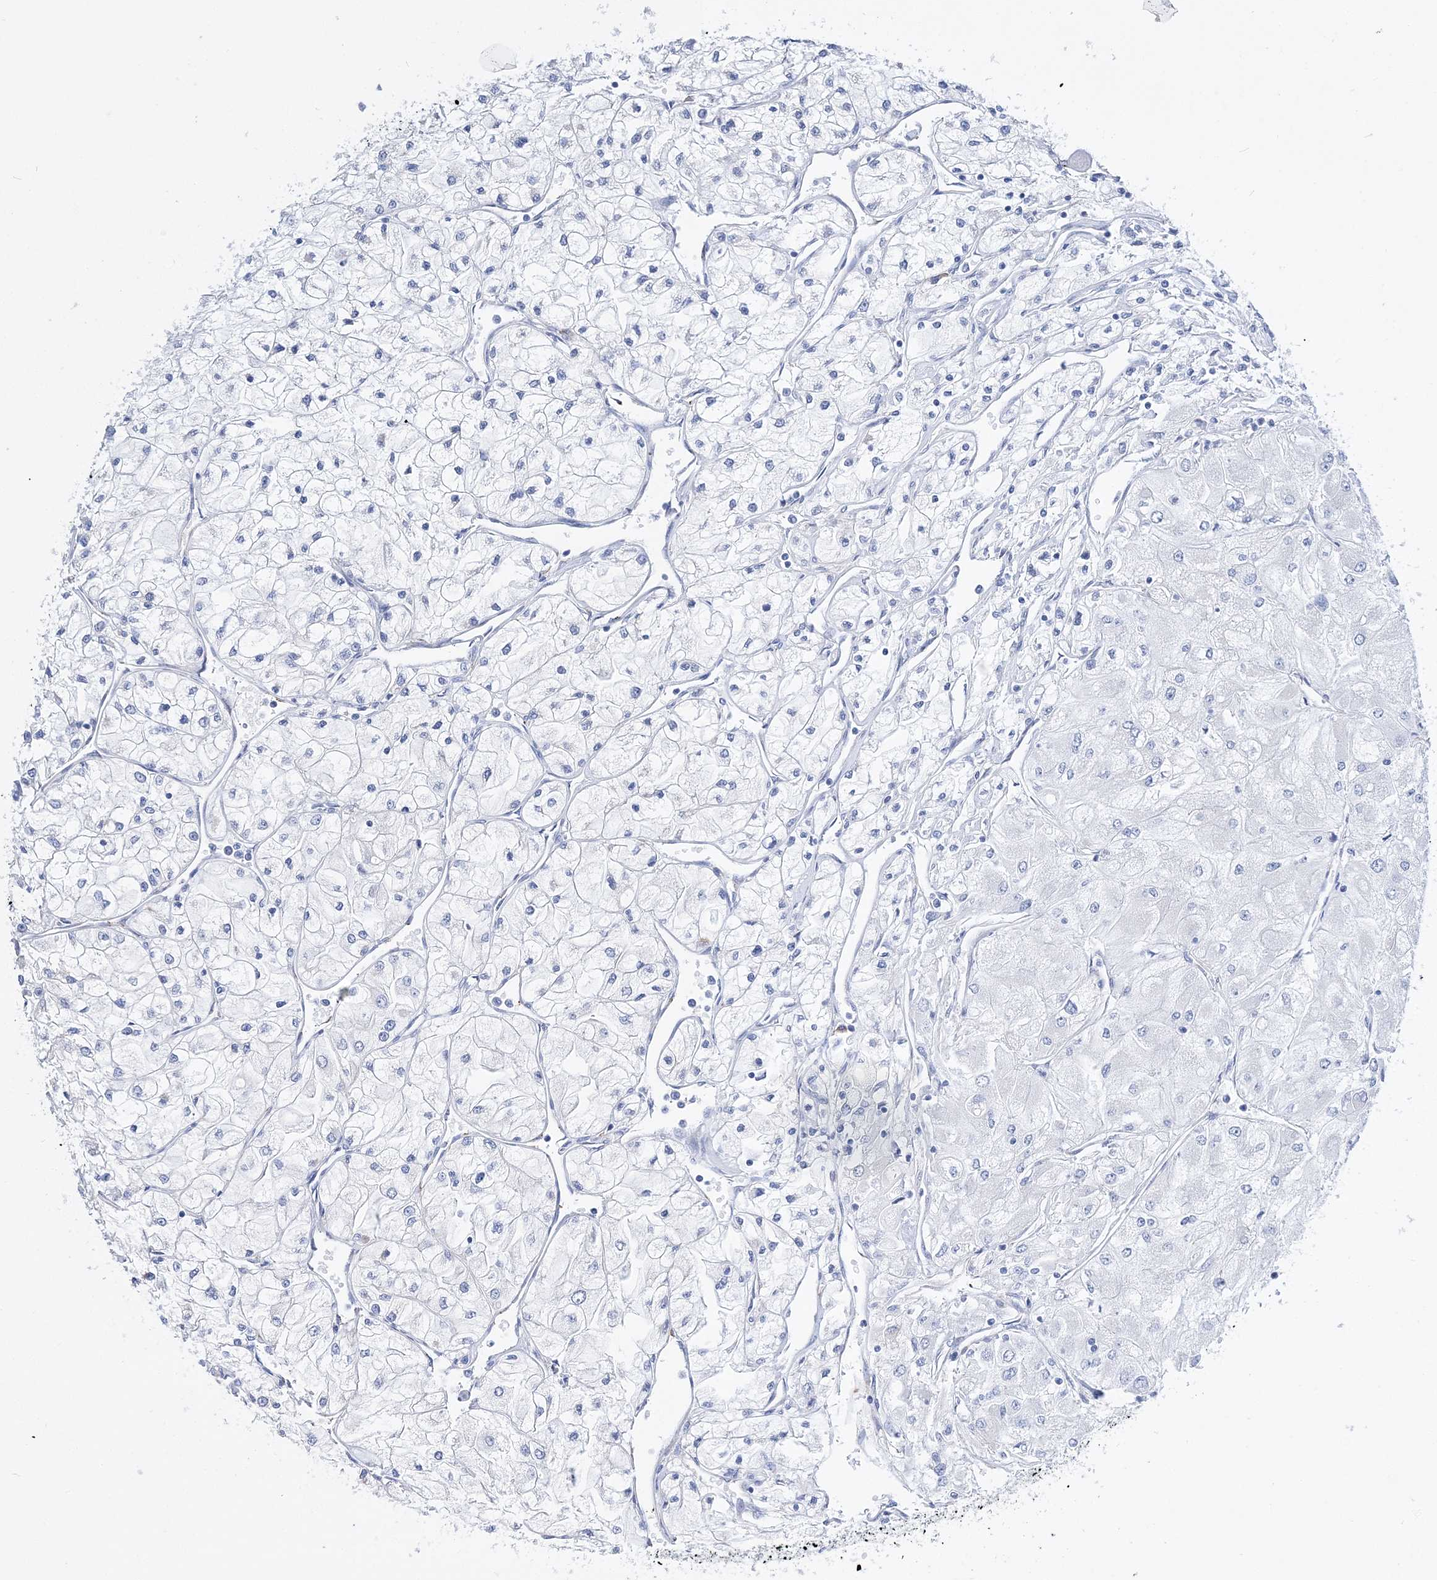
{"staining": {"intensity": "negative", "quantity": "none", "location": "none"}, "tissue": "renal cancer", "cell_type": "Tumor cells", "image_type": "cancer", "snomed": [{"axis": "morphology", "description": "Adenocarcinoma, NOS"}, {"axis": "topography", "description": "Kidney"}], "caption": "This is a photomicrograph of immunohistochemistry (IHC) staining of adenocarcinoma (renal), which shows no expression in tumor cells. Brightfield microscopy of immunohistochemistry (IHC) stained with DAB (brown) and hematoxylin (blue), captured at high magnification.", "gene": "TSPYL6", "patient": {"sex": "male", "age": 80}}